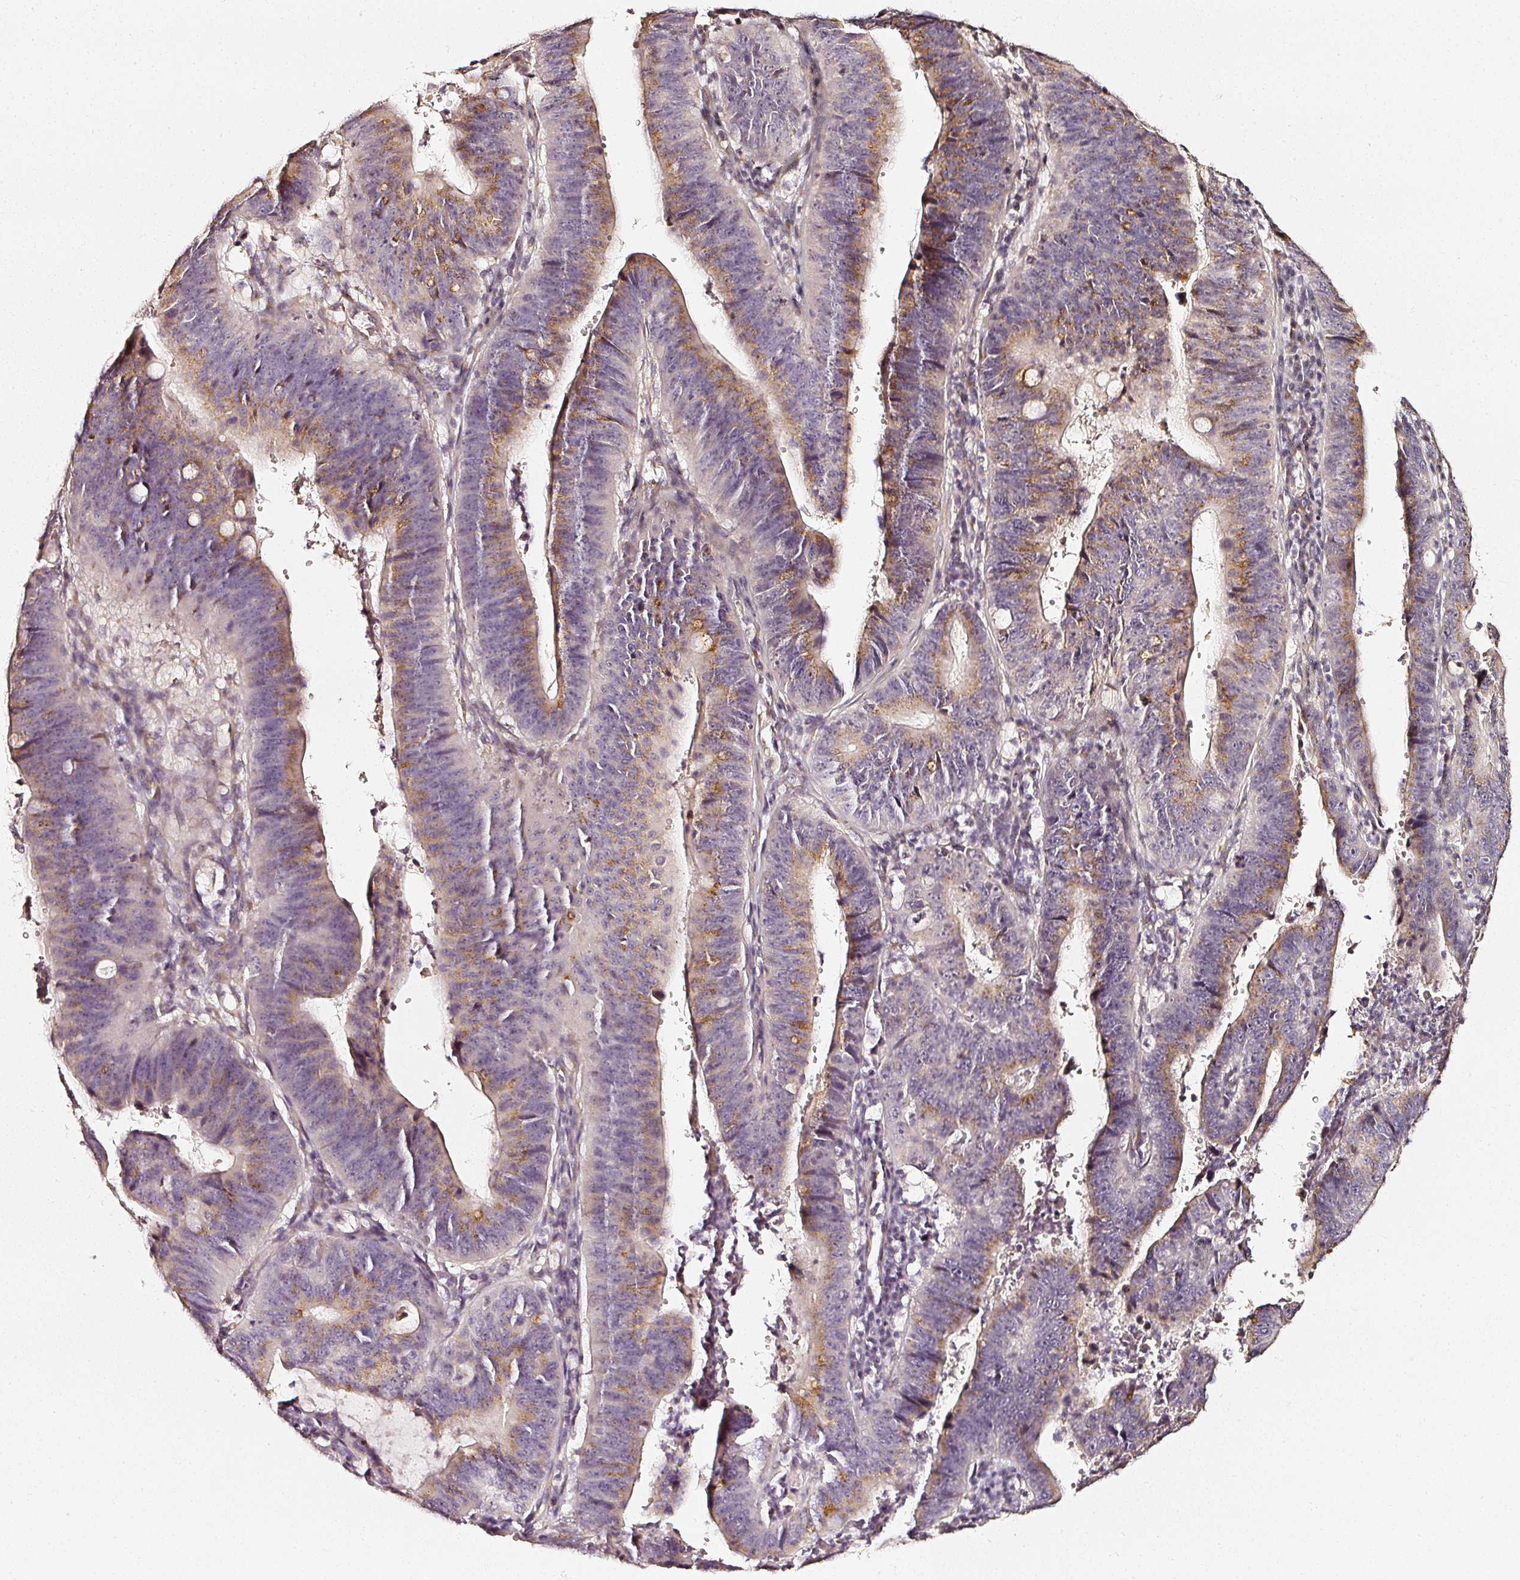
{"staining": {"intensity": "moderate", "quantity": ">75%", "location": "cytoplasmic/membranous"}, "tissue": "stomach cancer", "cell_type": "Tumor cells", "image_type": "cancer", "snomed": [{"axis": "morphology", "description": "Adenocarcinoma, NOS"}, {"axis": "topography", "description": "Stomach"}], "caption": "Moderate cytoplasmic/membranous protein positivity is seen in about >75% of tumor cells in stomach cancer (adenocarcinoma). Immunohistochemistry stains the protein of interest in brown and the nuclei are stained blue.", "gene": "NTRK1", "patient": {"sex": "male", "age": 59}}